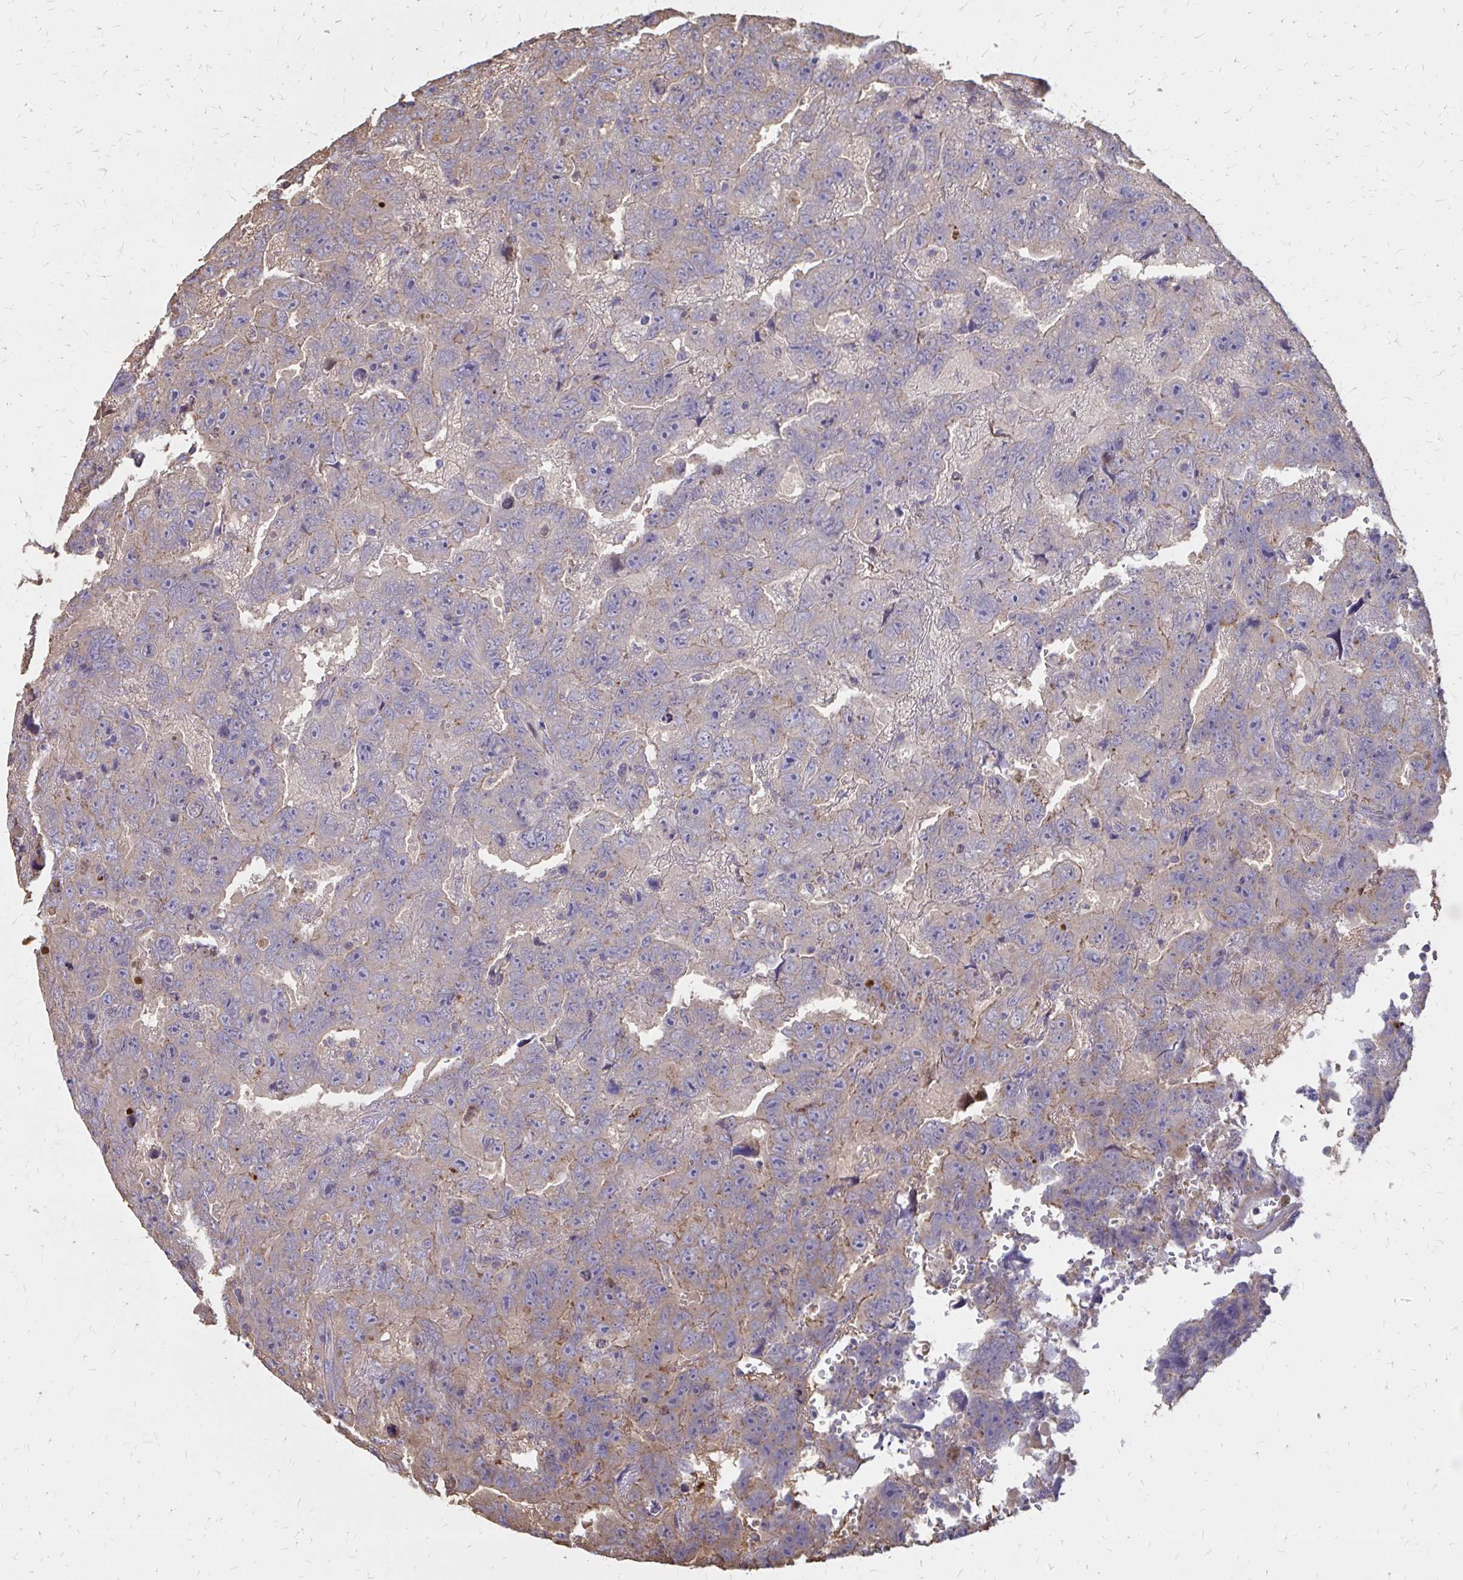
{"staining": {"intensity": "weak", "quantity": "<25%", "location": "cytoplasmic/membranous"}, "tissue": "testis cancer", "cell_type": "Tumor cells", "image_type": "cancer", "snomed": [{"axis": "morphology", "description": "Carcinoma, Embryonal, NOS"}, {"axis": "topography", "description": "Testis"}], "caption": "DAB immunohistochemical staining of embryonal carcinoma (testis) displays no significant staining in tumor cells.", "gene": "IFI44L", "patient": {"sex": "male", "age": 45}}